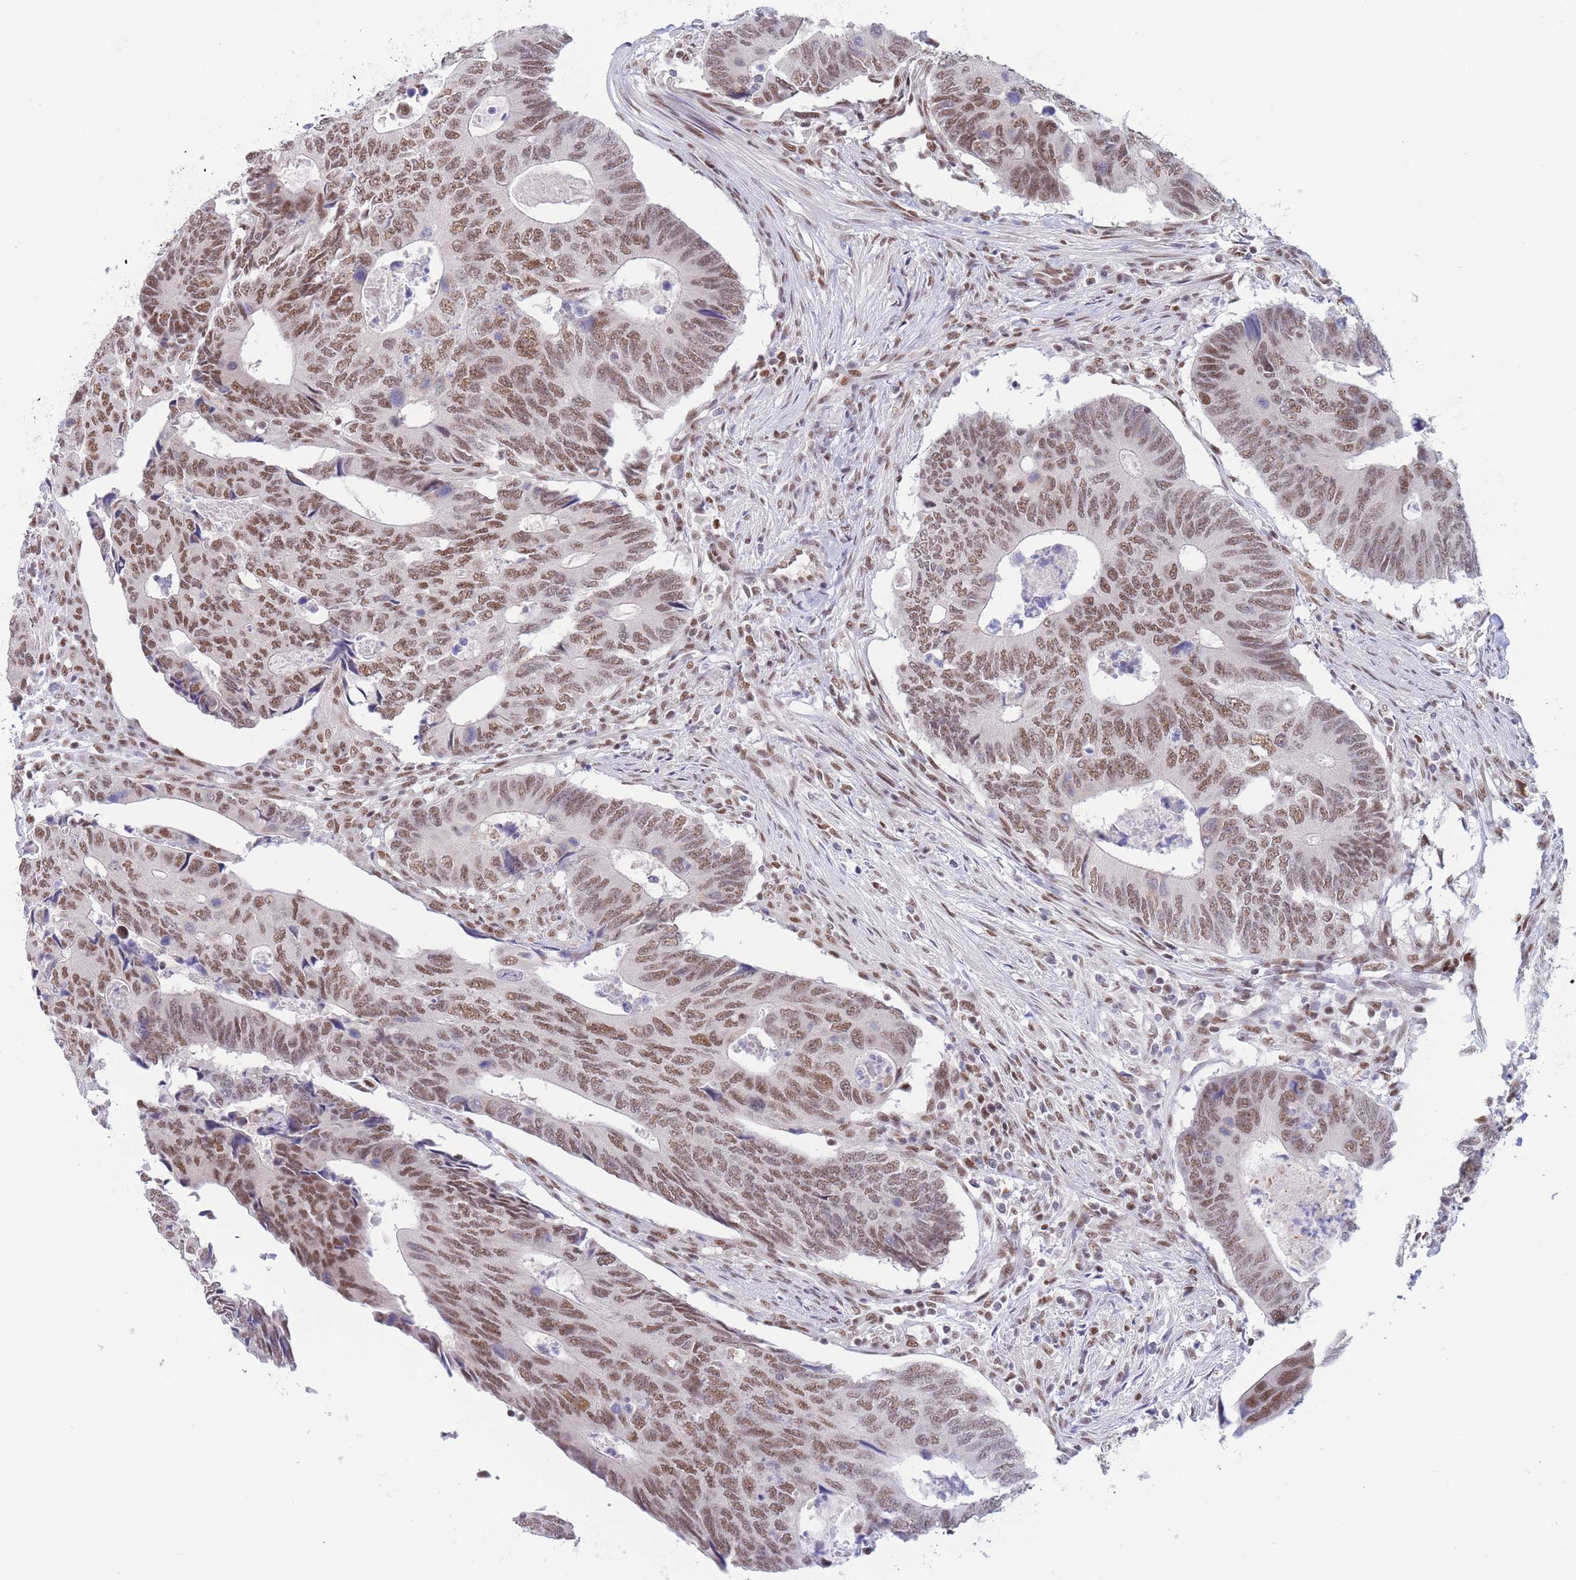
{"staining": {"intensity": "moderate", "quantity": ">75%", "location": "nuclear"}, "tissue": "colorectal cancer", "cell_type": "Tumor cells", "image_type": "cancer", "snomed": [{"axis": "morphology", "description": "Adenocarcinoma, NOS"}, {"axis": "topography", "description": "Colon"}], "caption": "Colorectal cancer (adenocarcinoma) stained with a protein marker shows moderate staining in tumor cells.", "gene": "SMAD9", "patient": {"sex": "male", "age": 87}}